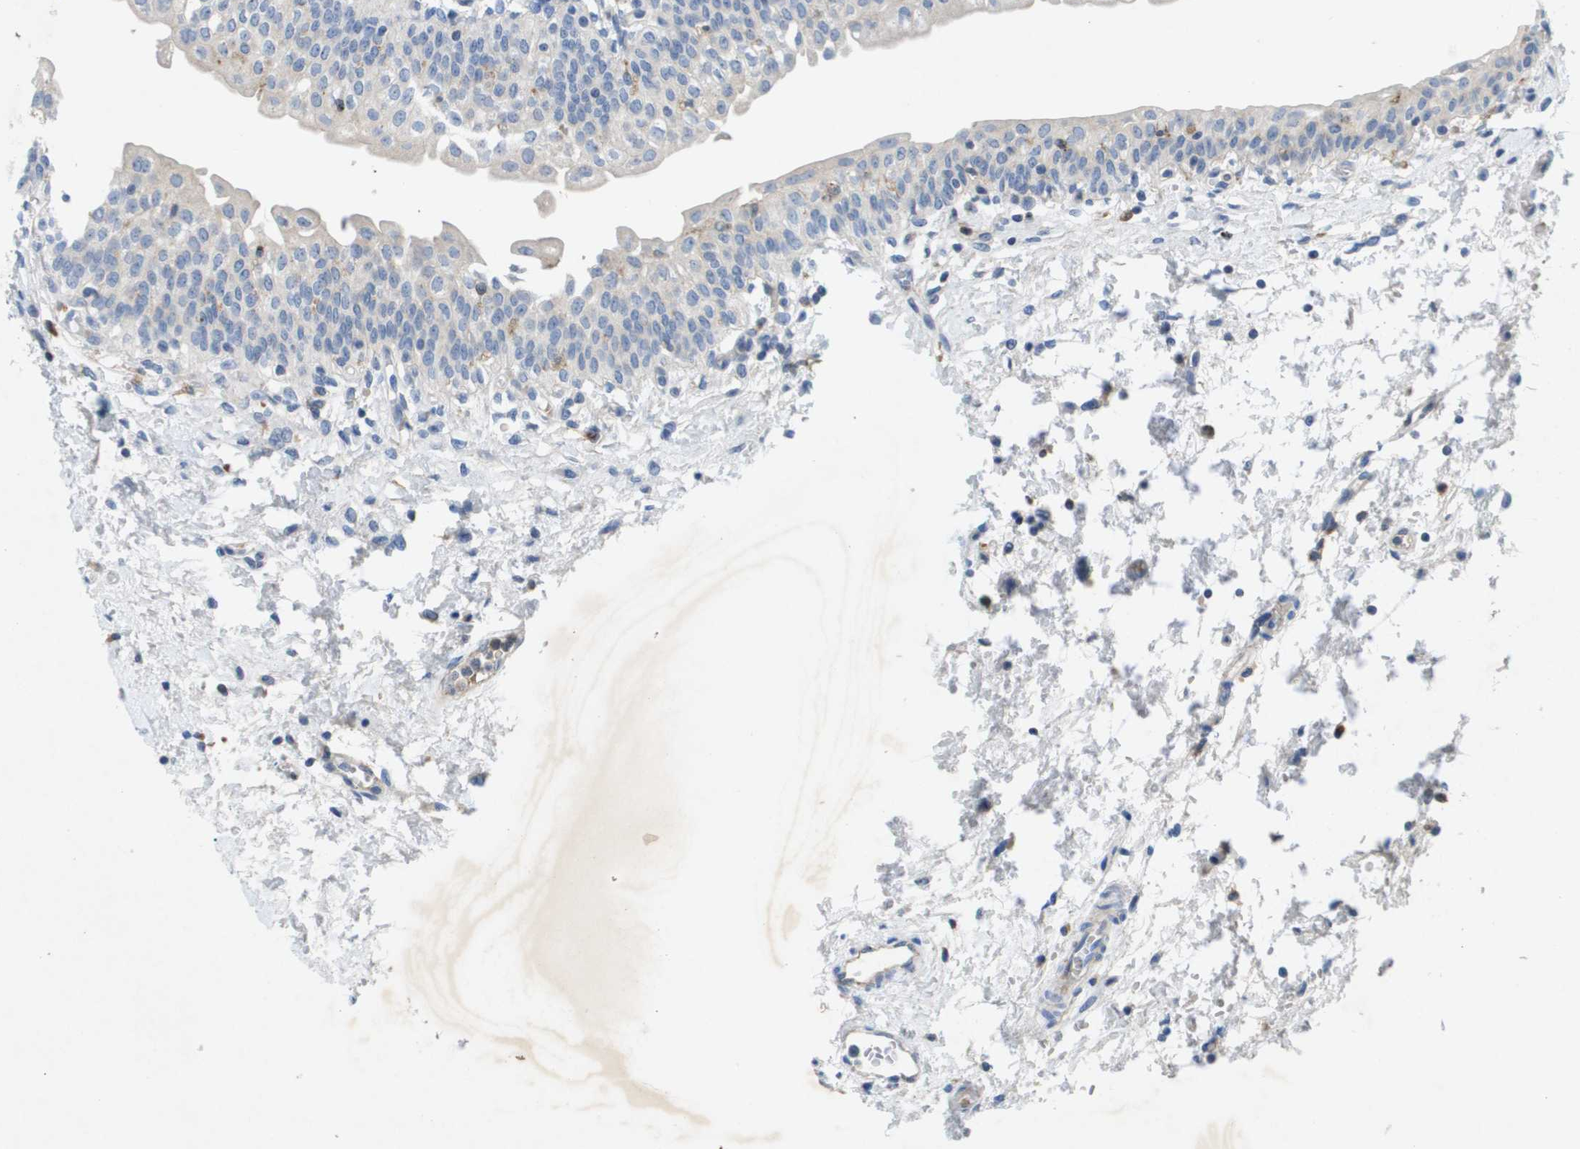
{"staining": {"intensity": "weak", "quantity": "<25%", "location": "cytoplasmic/membranous"}, "tissue": "urinary bladder", "cell_type": "Urothelial cells", "image_type": "normal", "snomed": [{"axis": "morphology", "description": "Normal tissue, NOS"}, {"axis": "topography", "description": "Urinary bladder"}], "caption": "The IHC micrograph has no significant positivity in urothelial cells of urinary bladder.", "gene": "LIPG", "patient": {"sex": "male", "age": 55}}